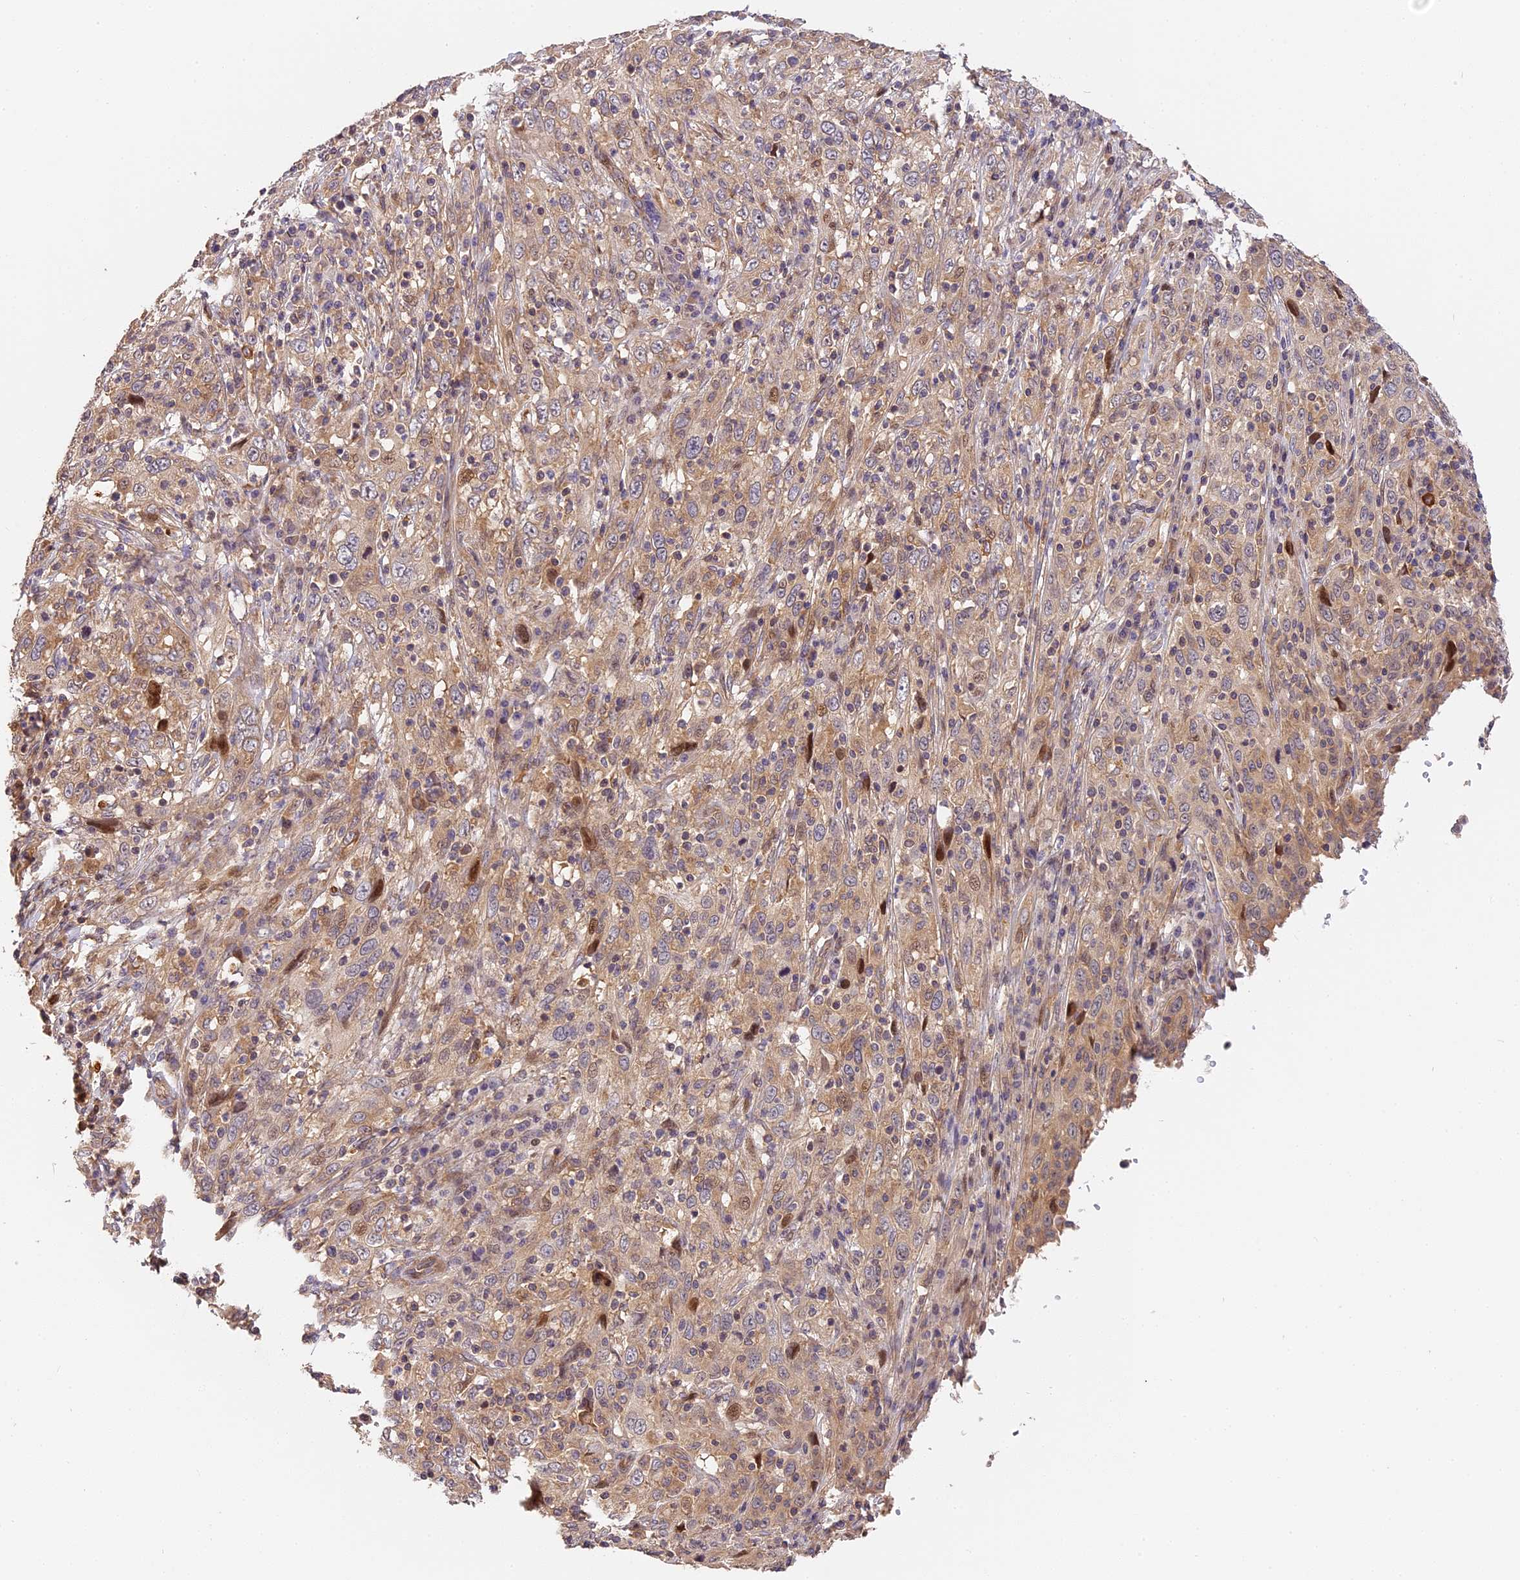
{"staining": {"intensity": "weak", "quantity": "25%-75%", "location": "cytoplasmic/membranous"}, "tissue": "cervical cancer", "cell_type": "Tumor cells", "image_type": "cancer", "snomed": [{"axis": "morphology", "description": "Squamous cell carcinoma, NOS"}, {"axis": "topography", "description": "Cervix"}], "caption": "Cervical cancer was stained to show a protein in brown. There is low levels of weak cytoplasmic/membranous expression in approximately 25%-75% of tumor cells. (DAB (3,3'-diaminobenzidine) = brown stain, brightfield microscopy at high magnification).", "gene": "ARHGAP17", "patient": {"sex": "female", "age": 46}}